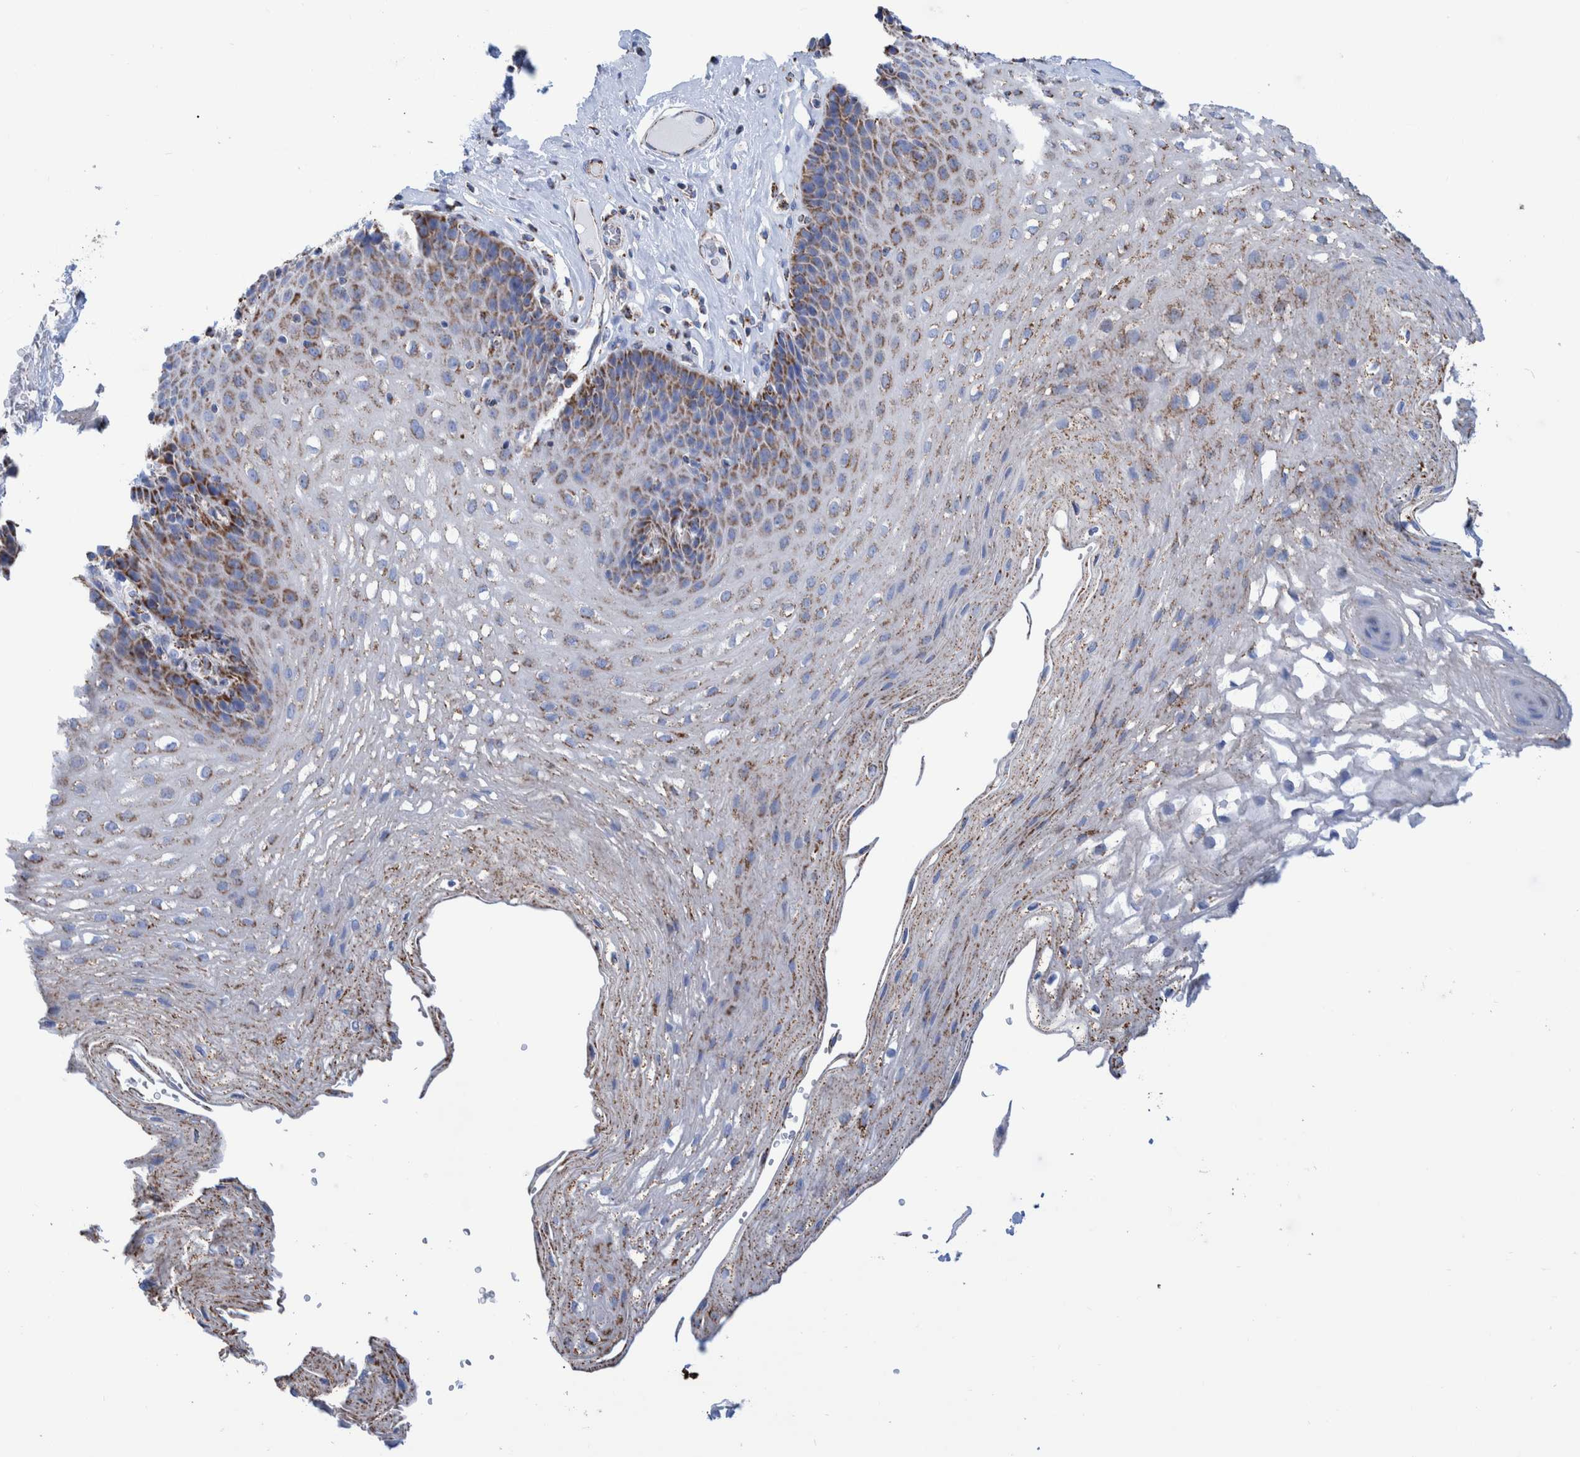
{"staining": {"intensity": "moderate", "quantity": ">75%", "location": "cytoplasmic/membranous"}, "tissue": "esophagus", "cell_type": "Squamous epithelial cells", "image_type": "normal", "snomed": [{"axis": "morphology", "description": "Normal tissue, NOS"}, {"axis": "topography", "description": "Esophagus"}], "caption": "Moderate cytoplasmic/membranous expression is seen in about >75% of squamous epithelial cells in benign esophagus.", "gene": "DECR1", "patient": {"sex": "female", "age": 66}}